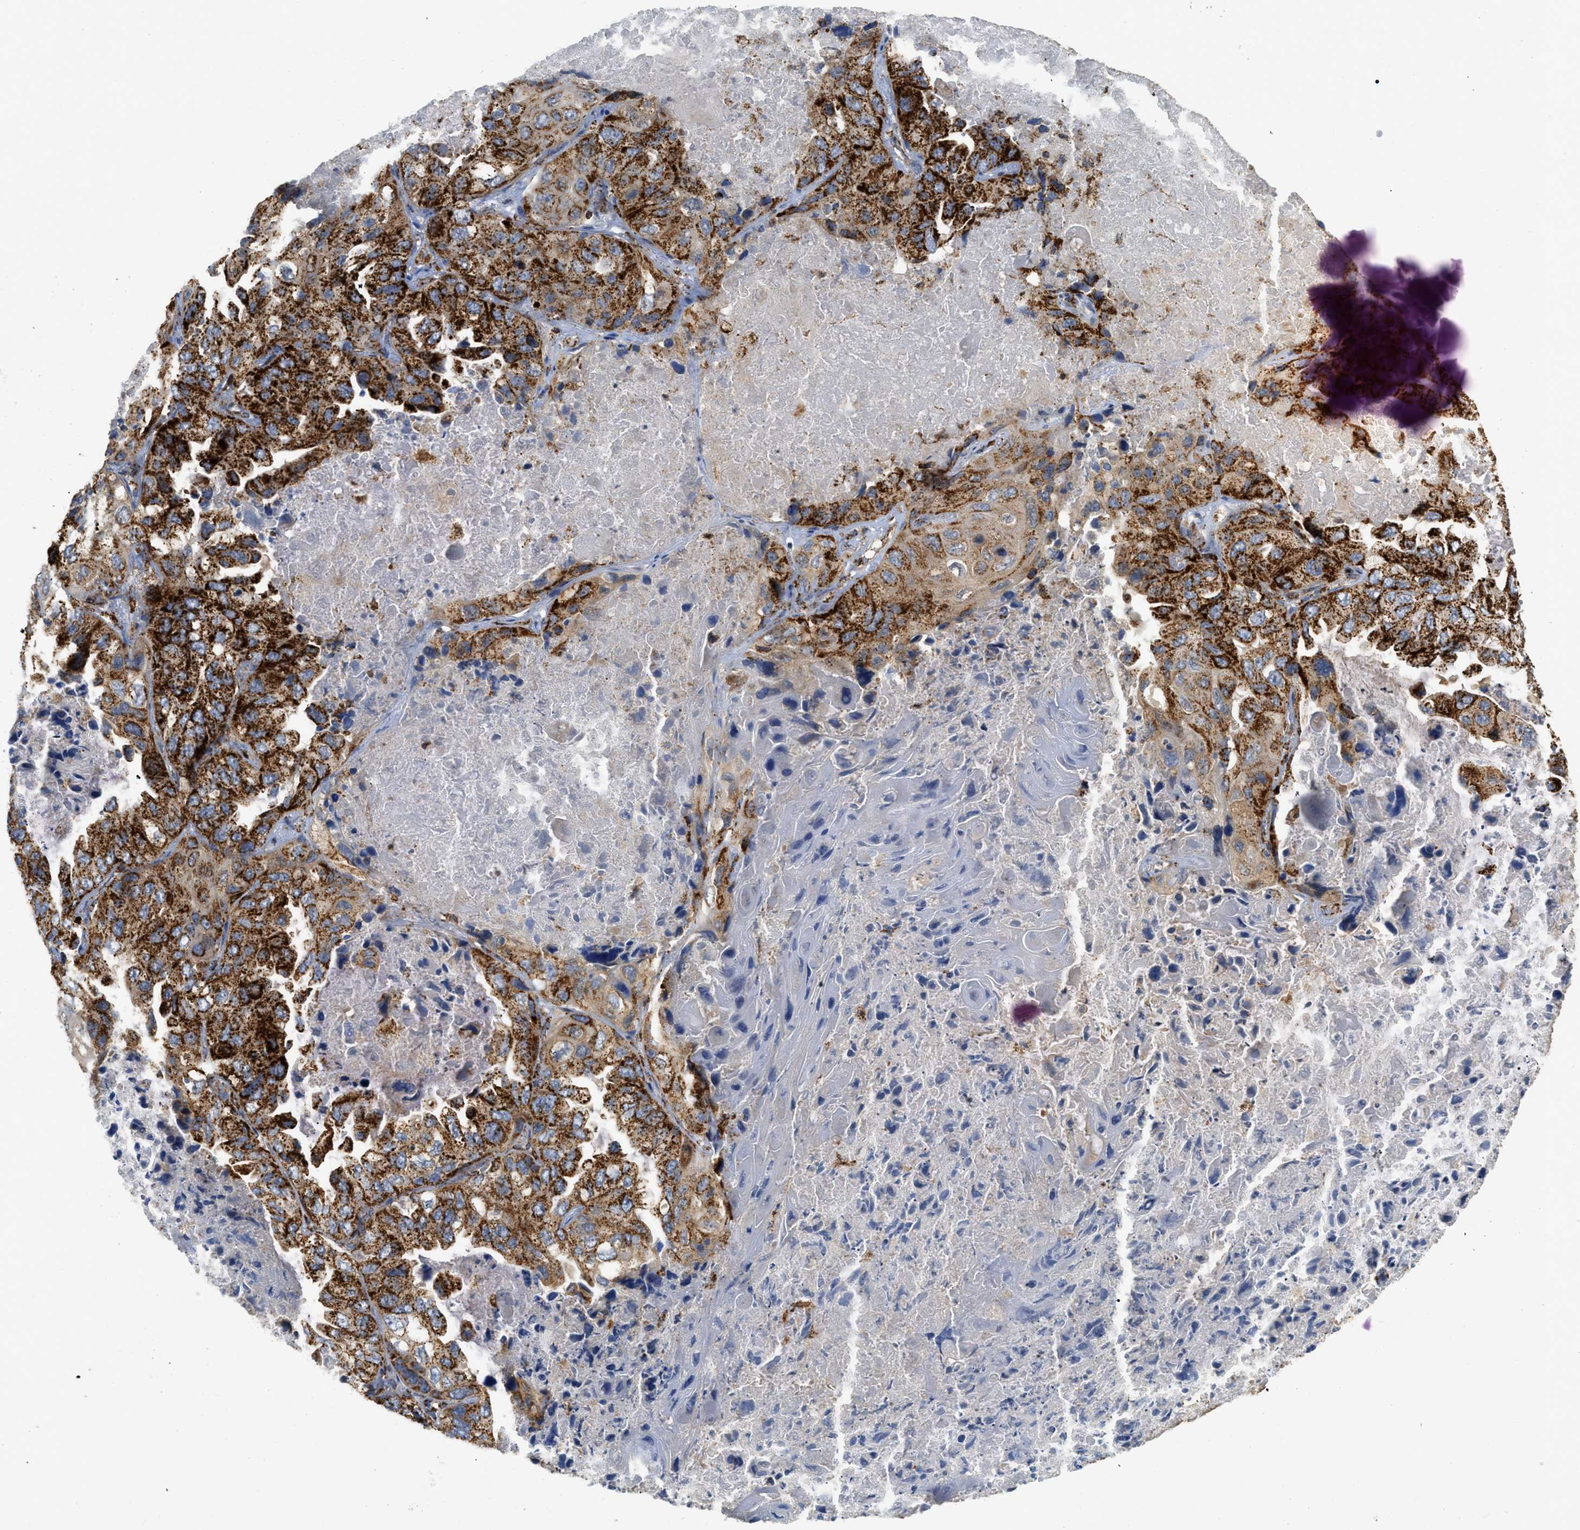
{"staining": {"intensity": "strong", "quantity": ">75%", "location": "cytoplasmic/membranous"}, "tissue": "lung cancer", "cell_type": "Tumor cells", "image_type": "cancer", "snomed": [{"axis": "morphology", "description": "Squamous cell carcinoma, NOS"}, {"axis": "topography", "description": "Lung"}], "caption": "This image displays squamous cell carcinoma (lung) stained with immunohistochemistry to label a protein in brown. The cytoplasmic/membranous of tumor cells show strong positivity for the protein. Nuclei are counter-stained blue.", "gene": "SQOR", "patient": {"sex": "female", "age": 73}}